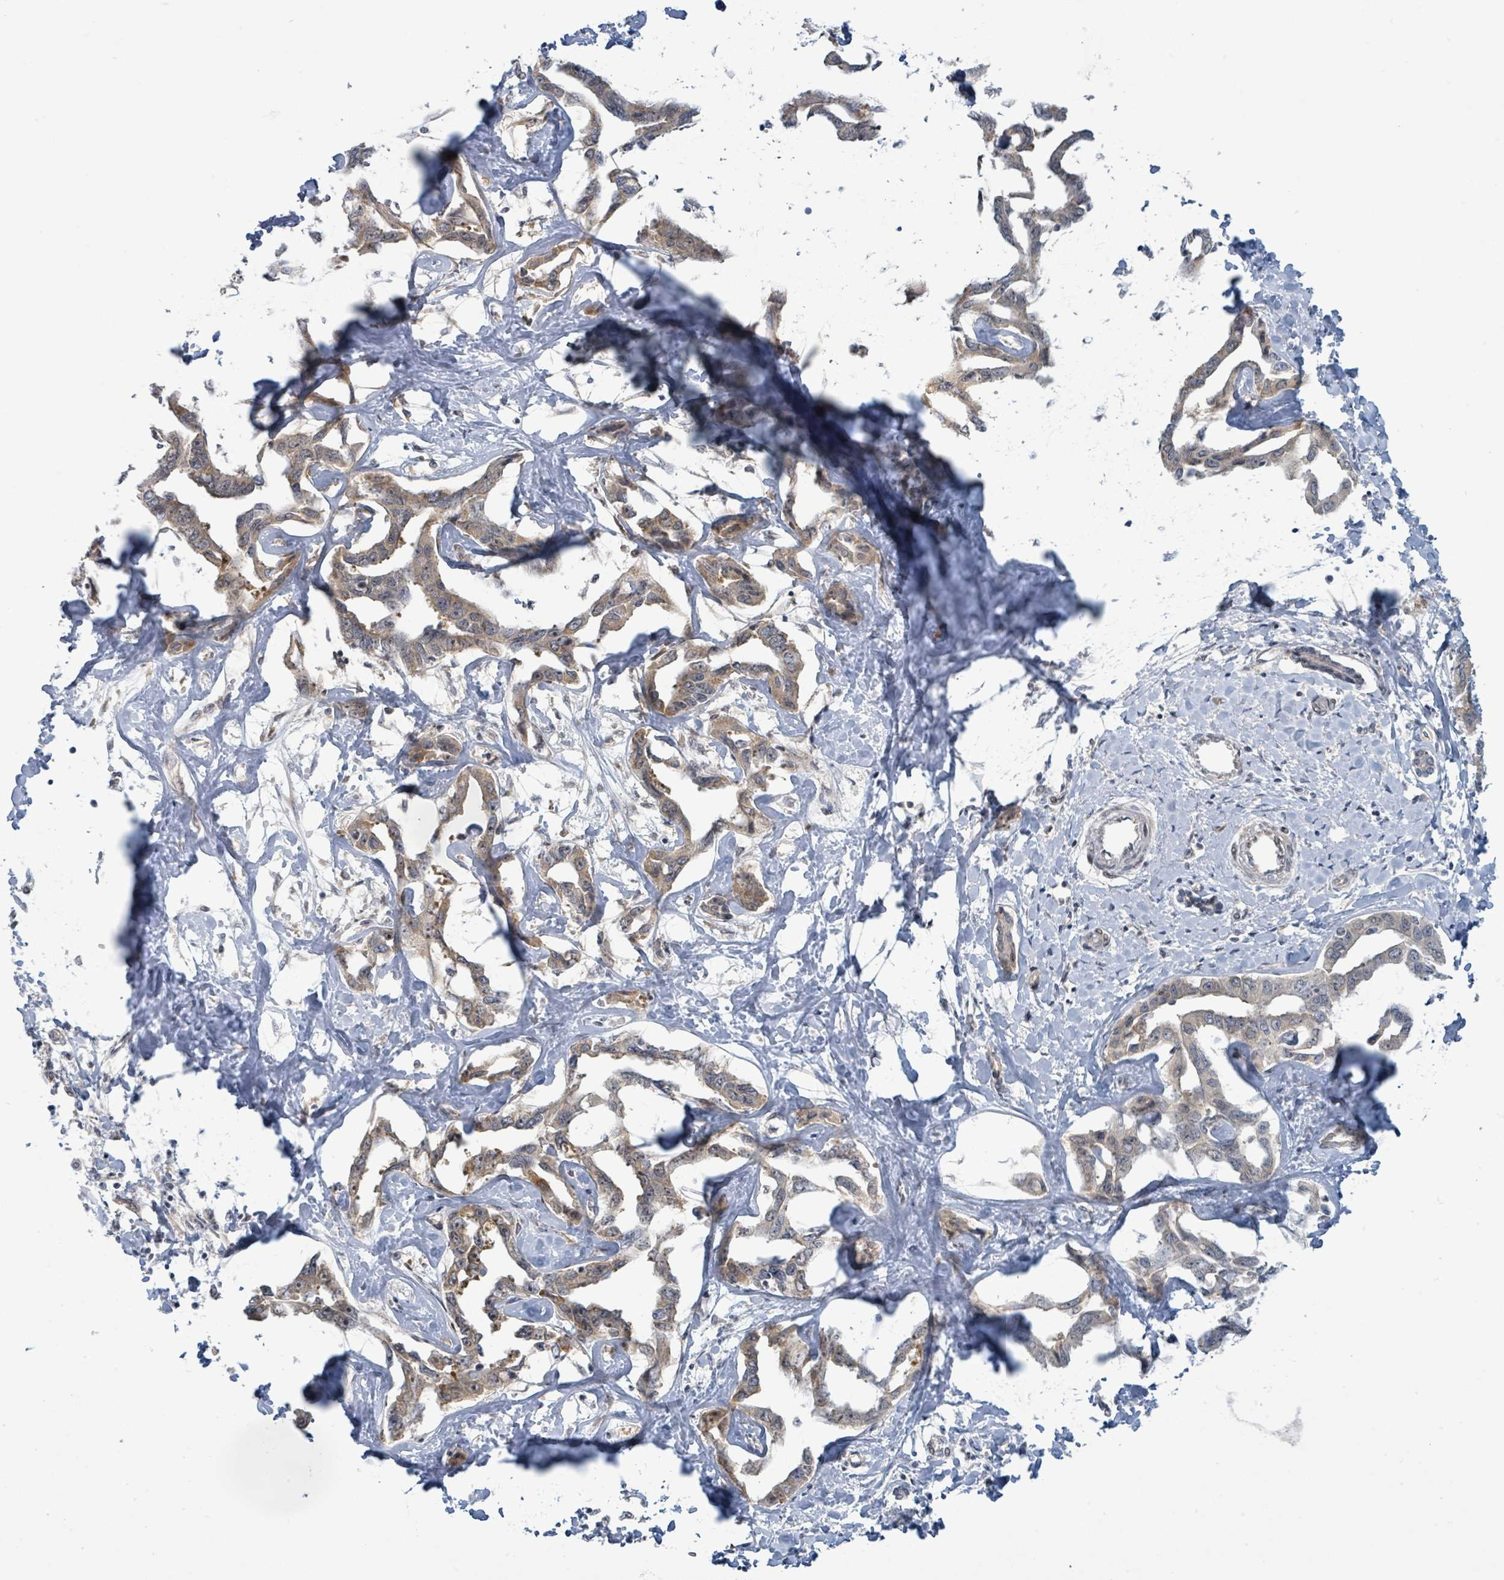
{"staining": {"intensity": "moderate", "quantity": ">75%", "location": "cytoplasmic/membranous"}, "tissue": "liver cancer", "cell_type": "Tumor cells", "image_type": "cancer", "snomed": [{"axis": "morphology", "description": "Cholangiocarcinoma"}, {"axis": "topography", "description": "Liver"}], "caption": "A medium amount of moderate cytoplasmic/membranous positivity is appreciated in about >75% of tumor cells in liver cancer (cholangiocarcinoma) tissue. Using DAB (brown) and hematoxylin (blue) stains, captured at high magnification using brightfield microscopy.", "gene": "RPL32", "patient": {"sex": "male", "age": 59}}